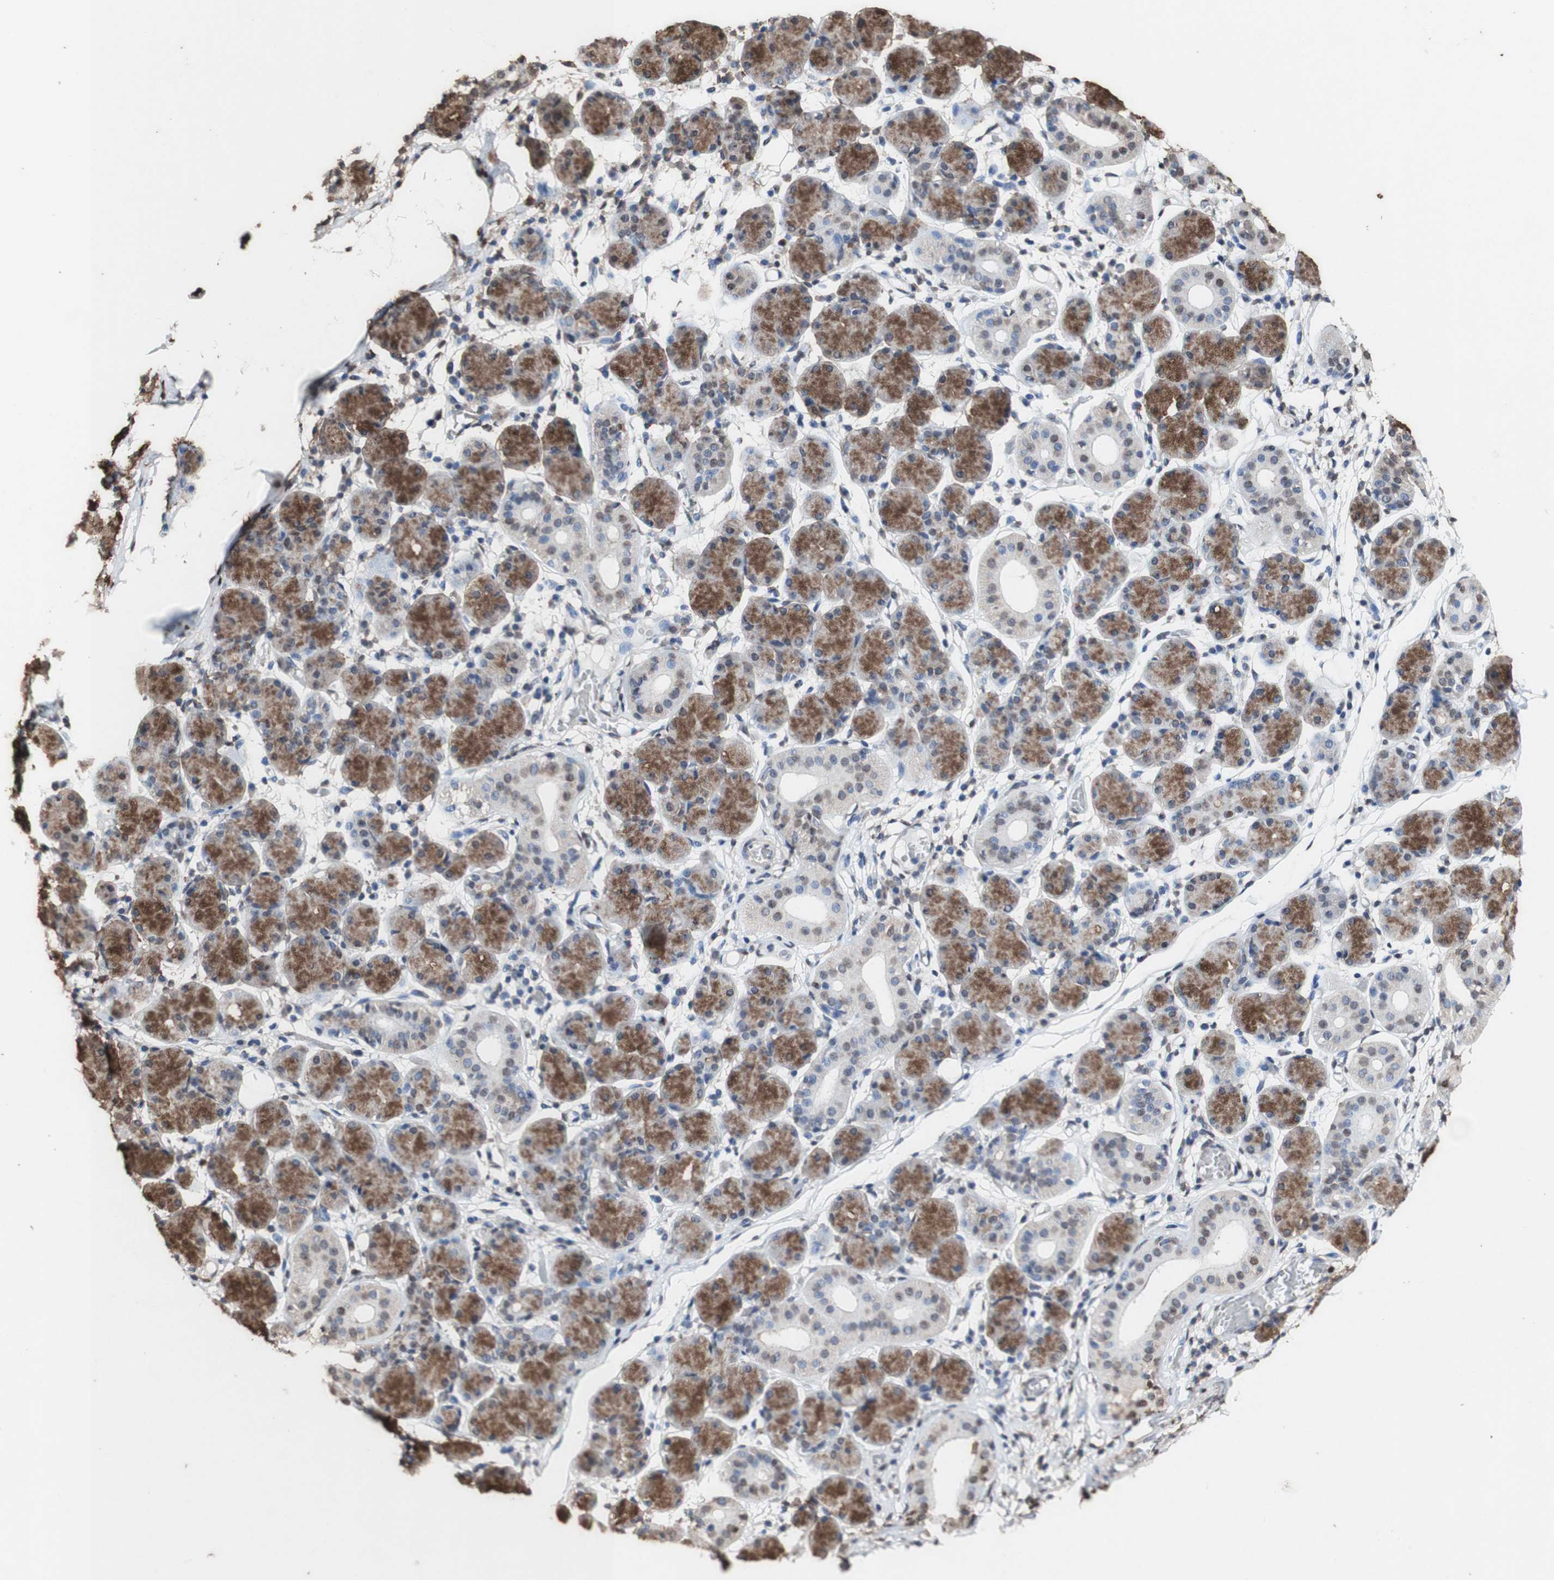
{"staining": {"intensity": "moderate", "quantity": ">75%", "location": "cytoplasmic/membranous,nuclear"}, "tissue": "salivary gland", "cell_type": "Glandular cells", "image_type": "normal", "snomed": [{"axis": "morphology", "description": "Normal tissue, NOS"}, {"axis": "topography", "description": "Salivary gland"}], "caption": "Immunohistochemical staining of benign salivary gland displays >75% levels of moderate cytoplasmic/membranous,nuclear protein expression in approximately >75% of glandular cells.", "gene": "PIDD1", "patient": {"sex": "female", "age": 24}}